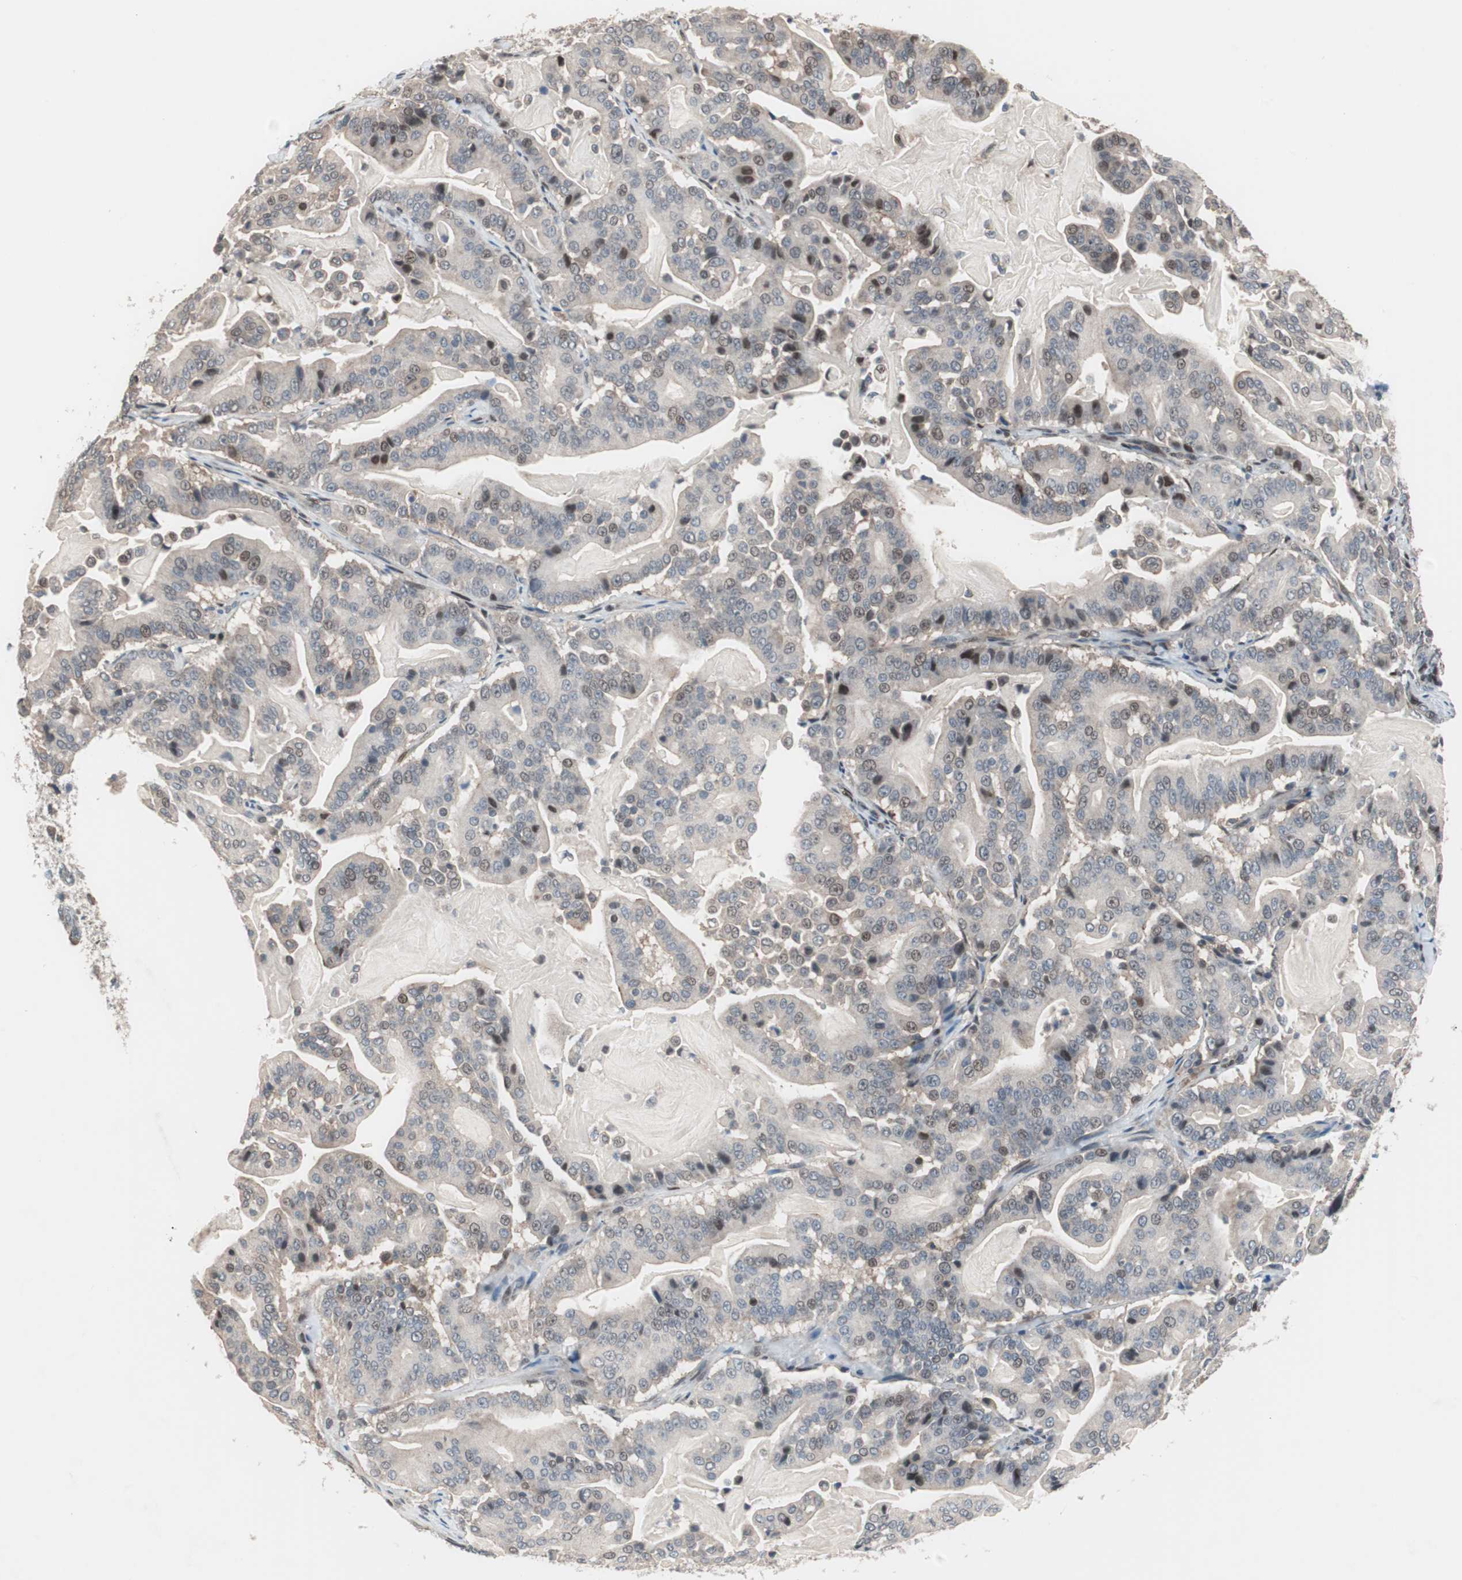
{"staining": {"intensity": "weak", "quantity": "<25%", "location": "nuclear"}, "tissue": "pancreatic cancer", "cell_type": "Tumor cells", "image_type": "cancer", "snomed": [{"axis": "morphology", "description": "Adenocarcinoma, NOS"}, {"axis": "topography", "description": "Pancreas"}], "caption": "An immunohistochemistry photomicrograph of pancreatic cancer (adenocarcinoma) is shown. There is no staining in tumor cells of pancreatic cancer (adenocarcinoma).", "gene": "POLH", "patient": {"sex": "male", "age": 63}}